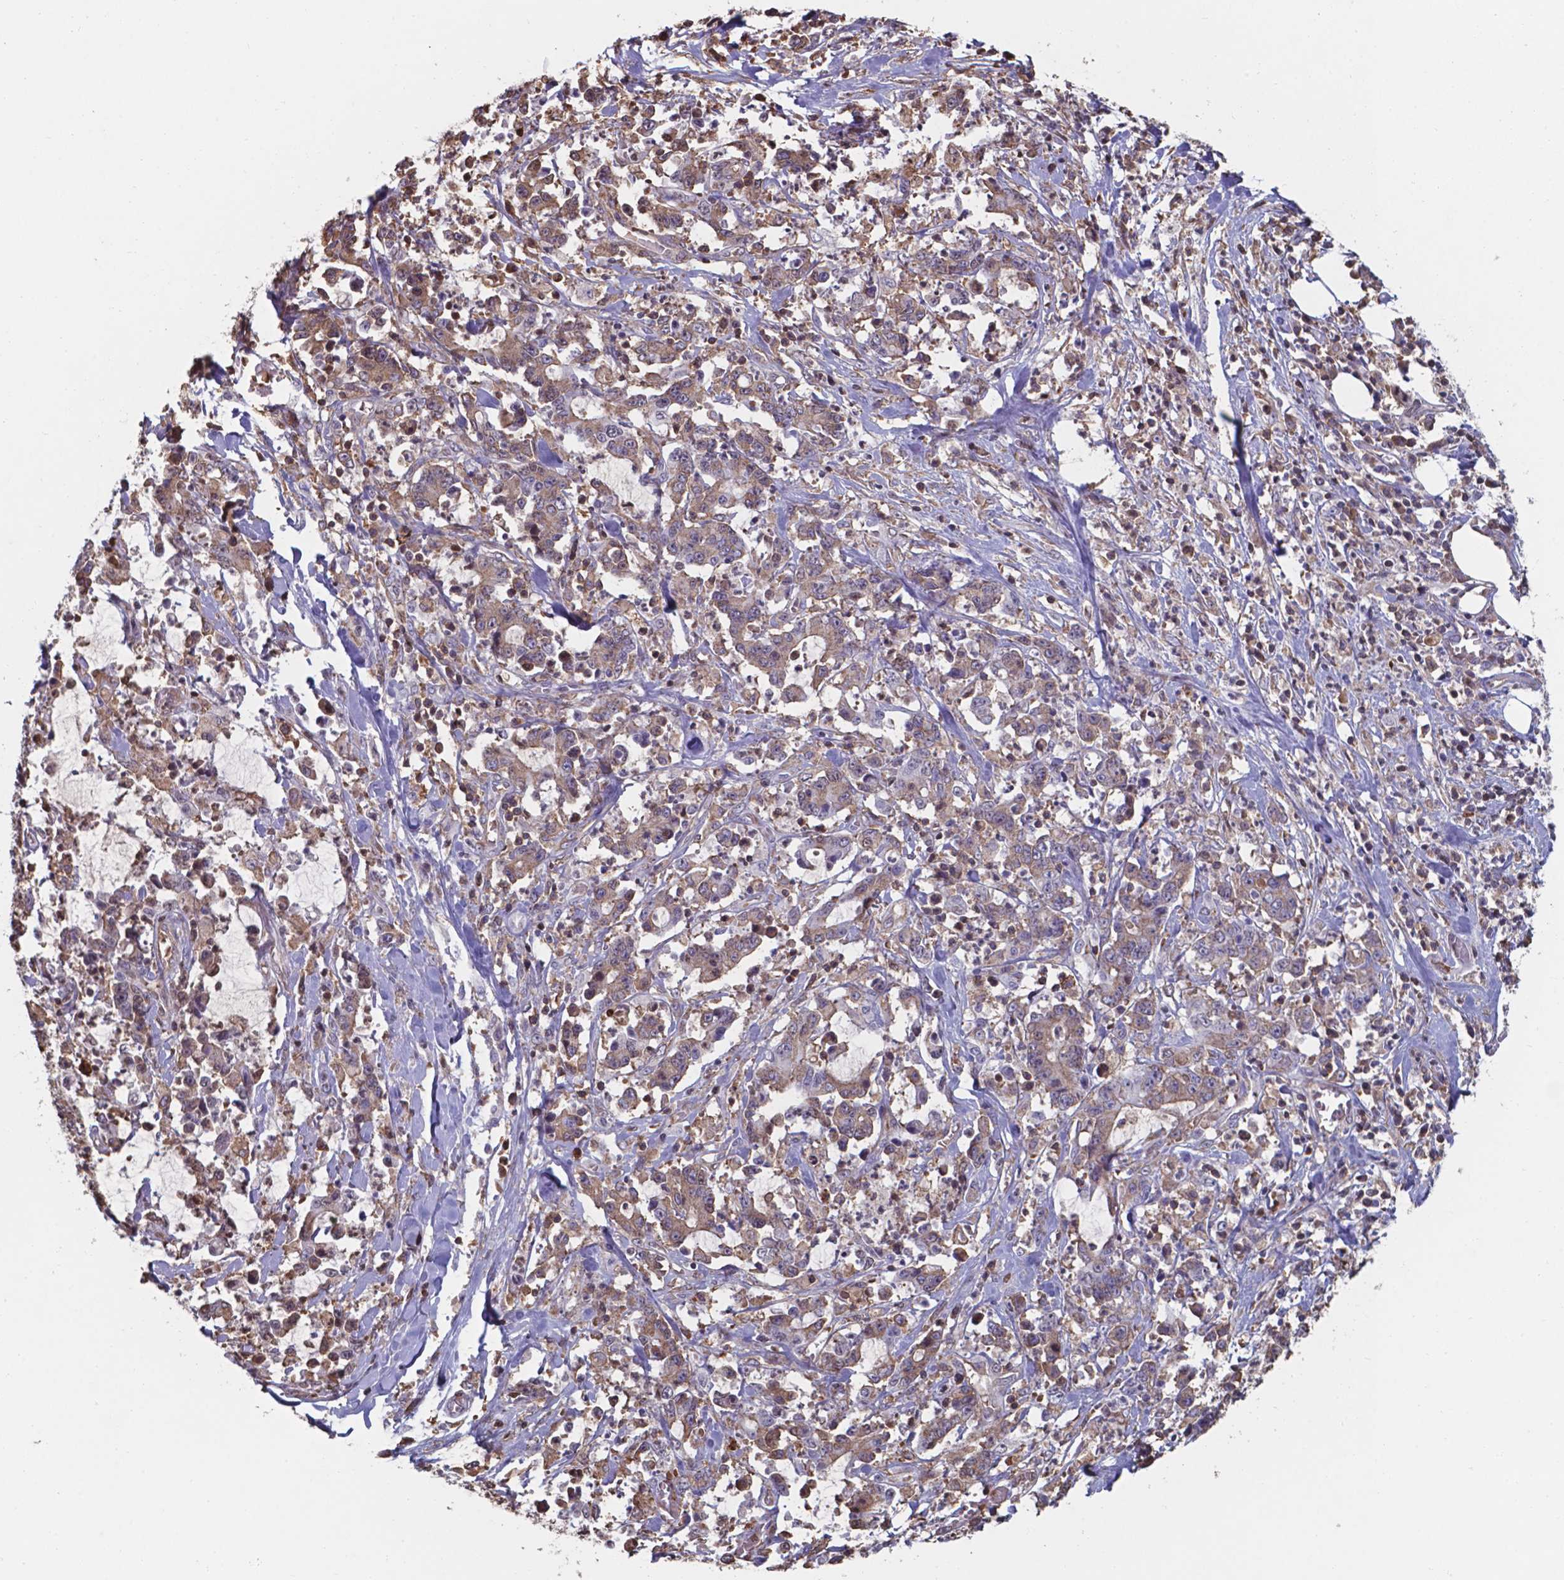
{"staining": {"intensity": "moderate", "quantity": ">75%", "location": "cytoplasmic/membranous"}, "tissue": "stomach cancer", "cell_type": "Tumor cells", "image_type": "cancer", "snomed": [{"axis": "morphology", "description": "Adenocarcinoma, NOS"}, {"axis": "topography", "description": "Stomach, upper"}], "caption": "Approximately >75% of tumor cells in human stomach cancer display moderate cytoplasmic/membranous protein expression as visualized by brown immunohistochemical staining.", "gene": "SERPINA1", "patient": {"sex": "male", "age": 68}}